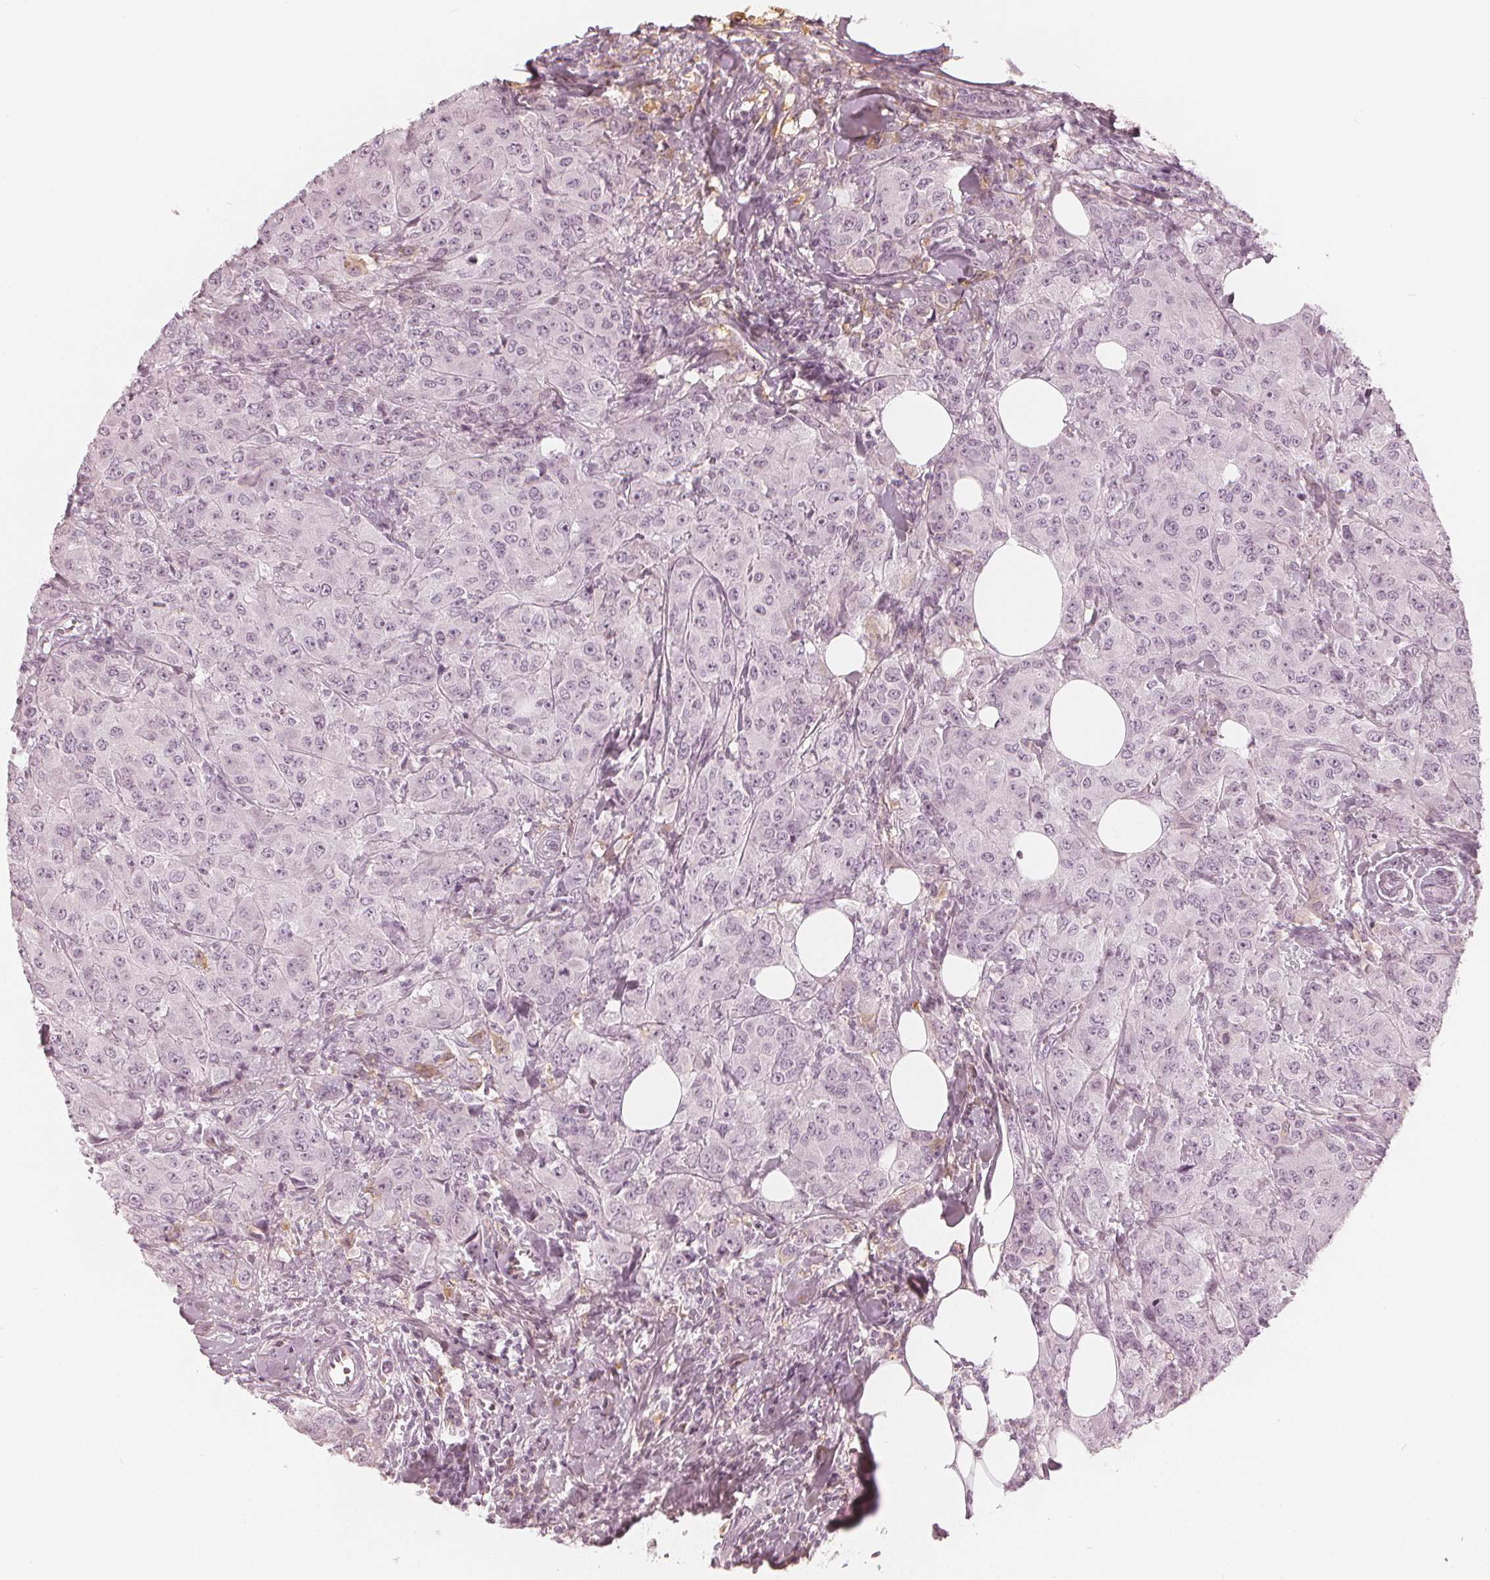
{"staining": {"intensity": "negative", "quantity": "none", "location": "none"}, "tissue": "breast cancer", "cell_type": "Tumor cells", "image_type": "cancer", "snomed": [{"axis": "morphology", "description": "Normal tissue, NOS"}, {"axis": "morphology", "description": "Duct carcinoma"}, {"axis": "topography", "description": "Breast"}], "caption": "This is an immunohistochemistry (IHC) histopathology image of breast cancer (infiltrating ductal carcinoma). There is no staining in tumor cells.", "gene": "PAEP", "patient": {"sex": "female", "age": 43}}